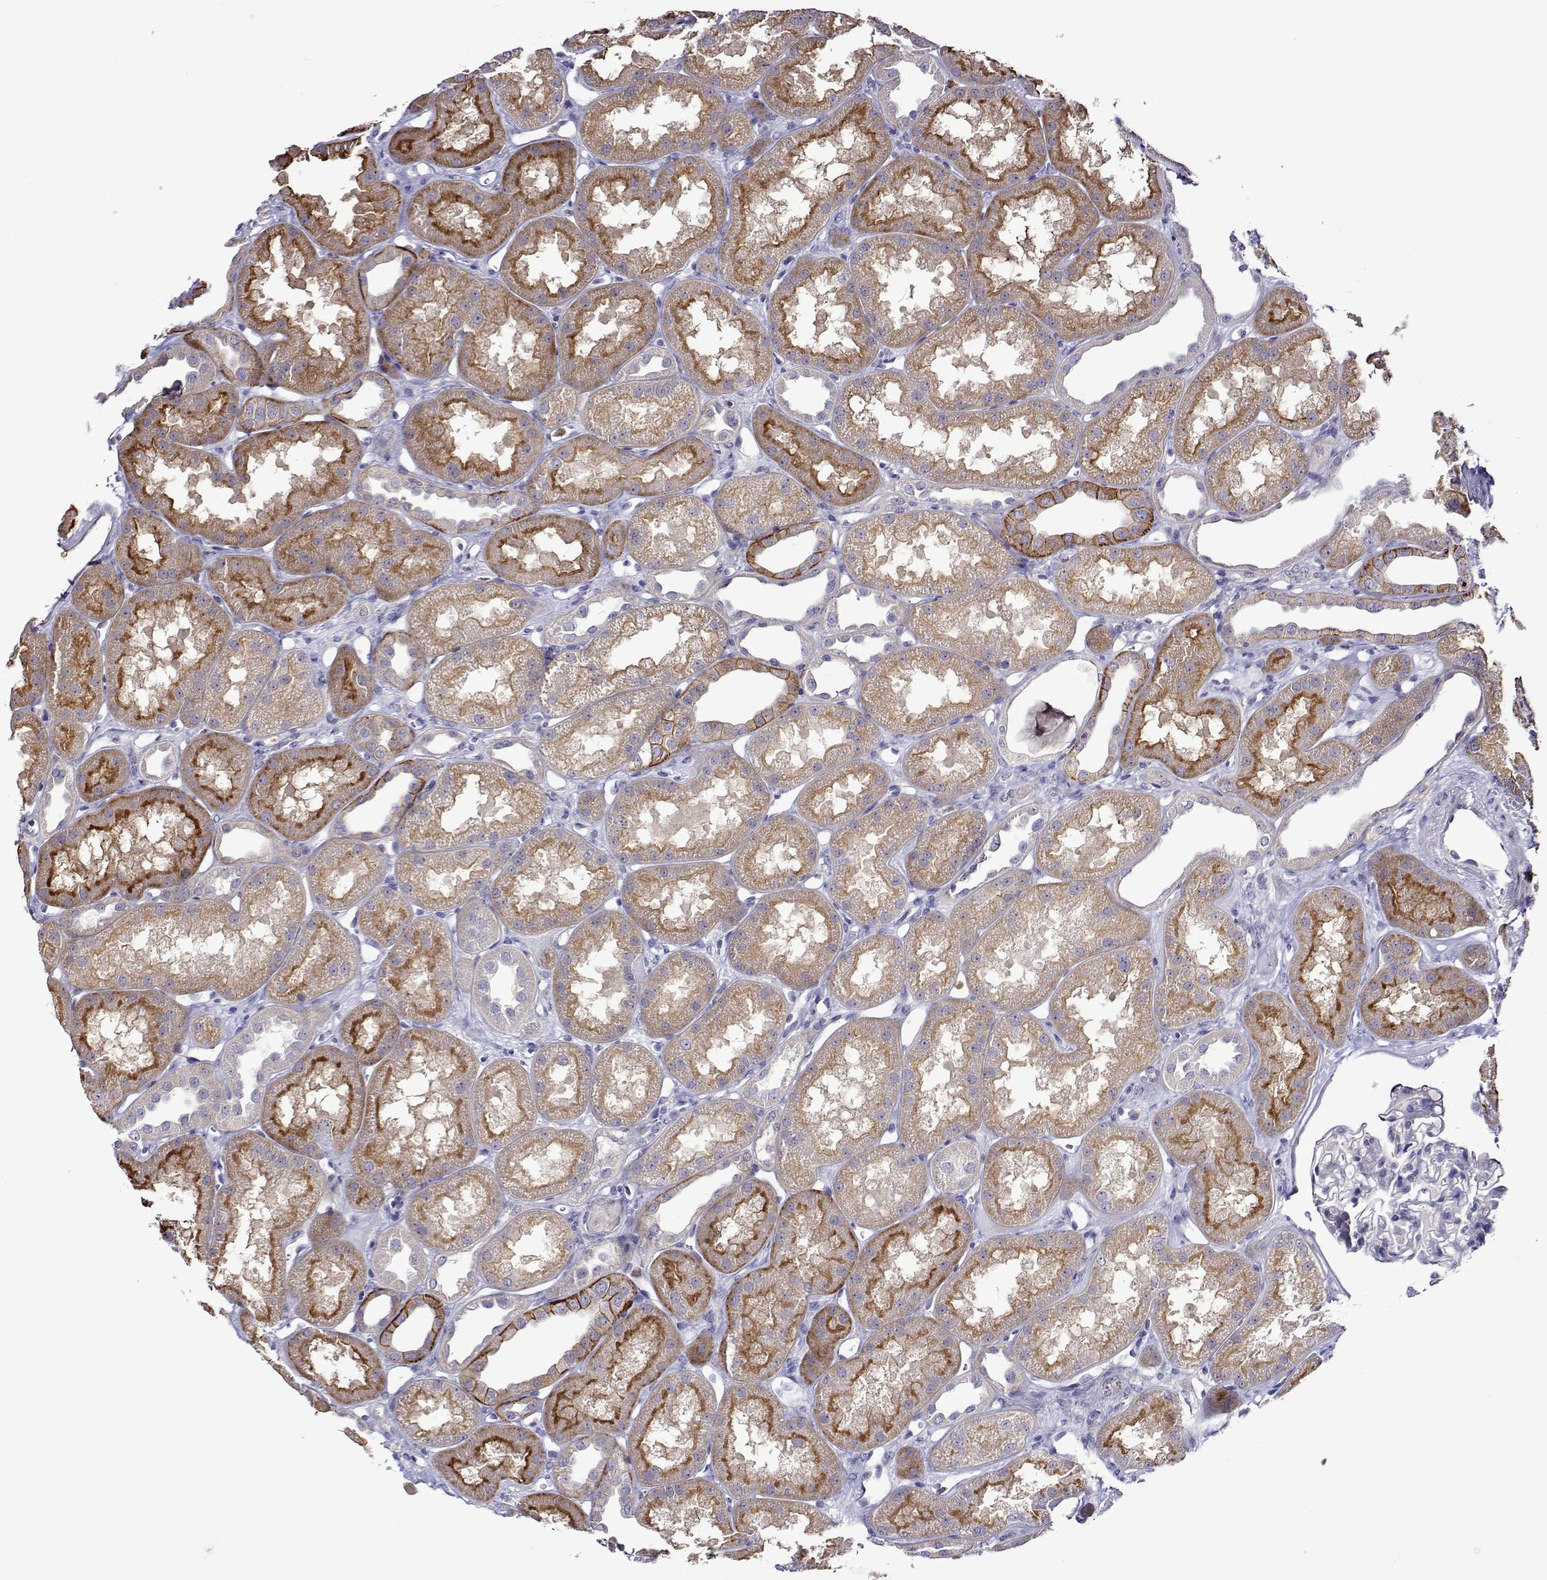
{"staining": {"intensity": "negative", "quantity": "none", "location": "none"}, "tissue": "kidney", "cell_type": "Cells in glomeruli", "image_type": "normal", "snomed": [{"axis": "morphology", "description": "Normal tissue, NOS"}, {"axis": "topography", "description": "Kidney"}], "caption": "A histopathology image of kidney stained for a protein reveals no brown staining in cells in glomeruli.", "gene": "SULT2A1", "patient": {"sex": "male", "age": 61}}